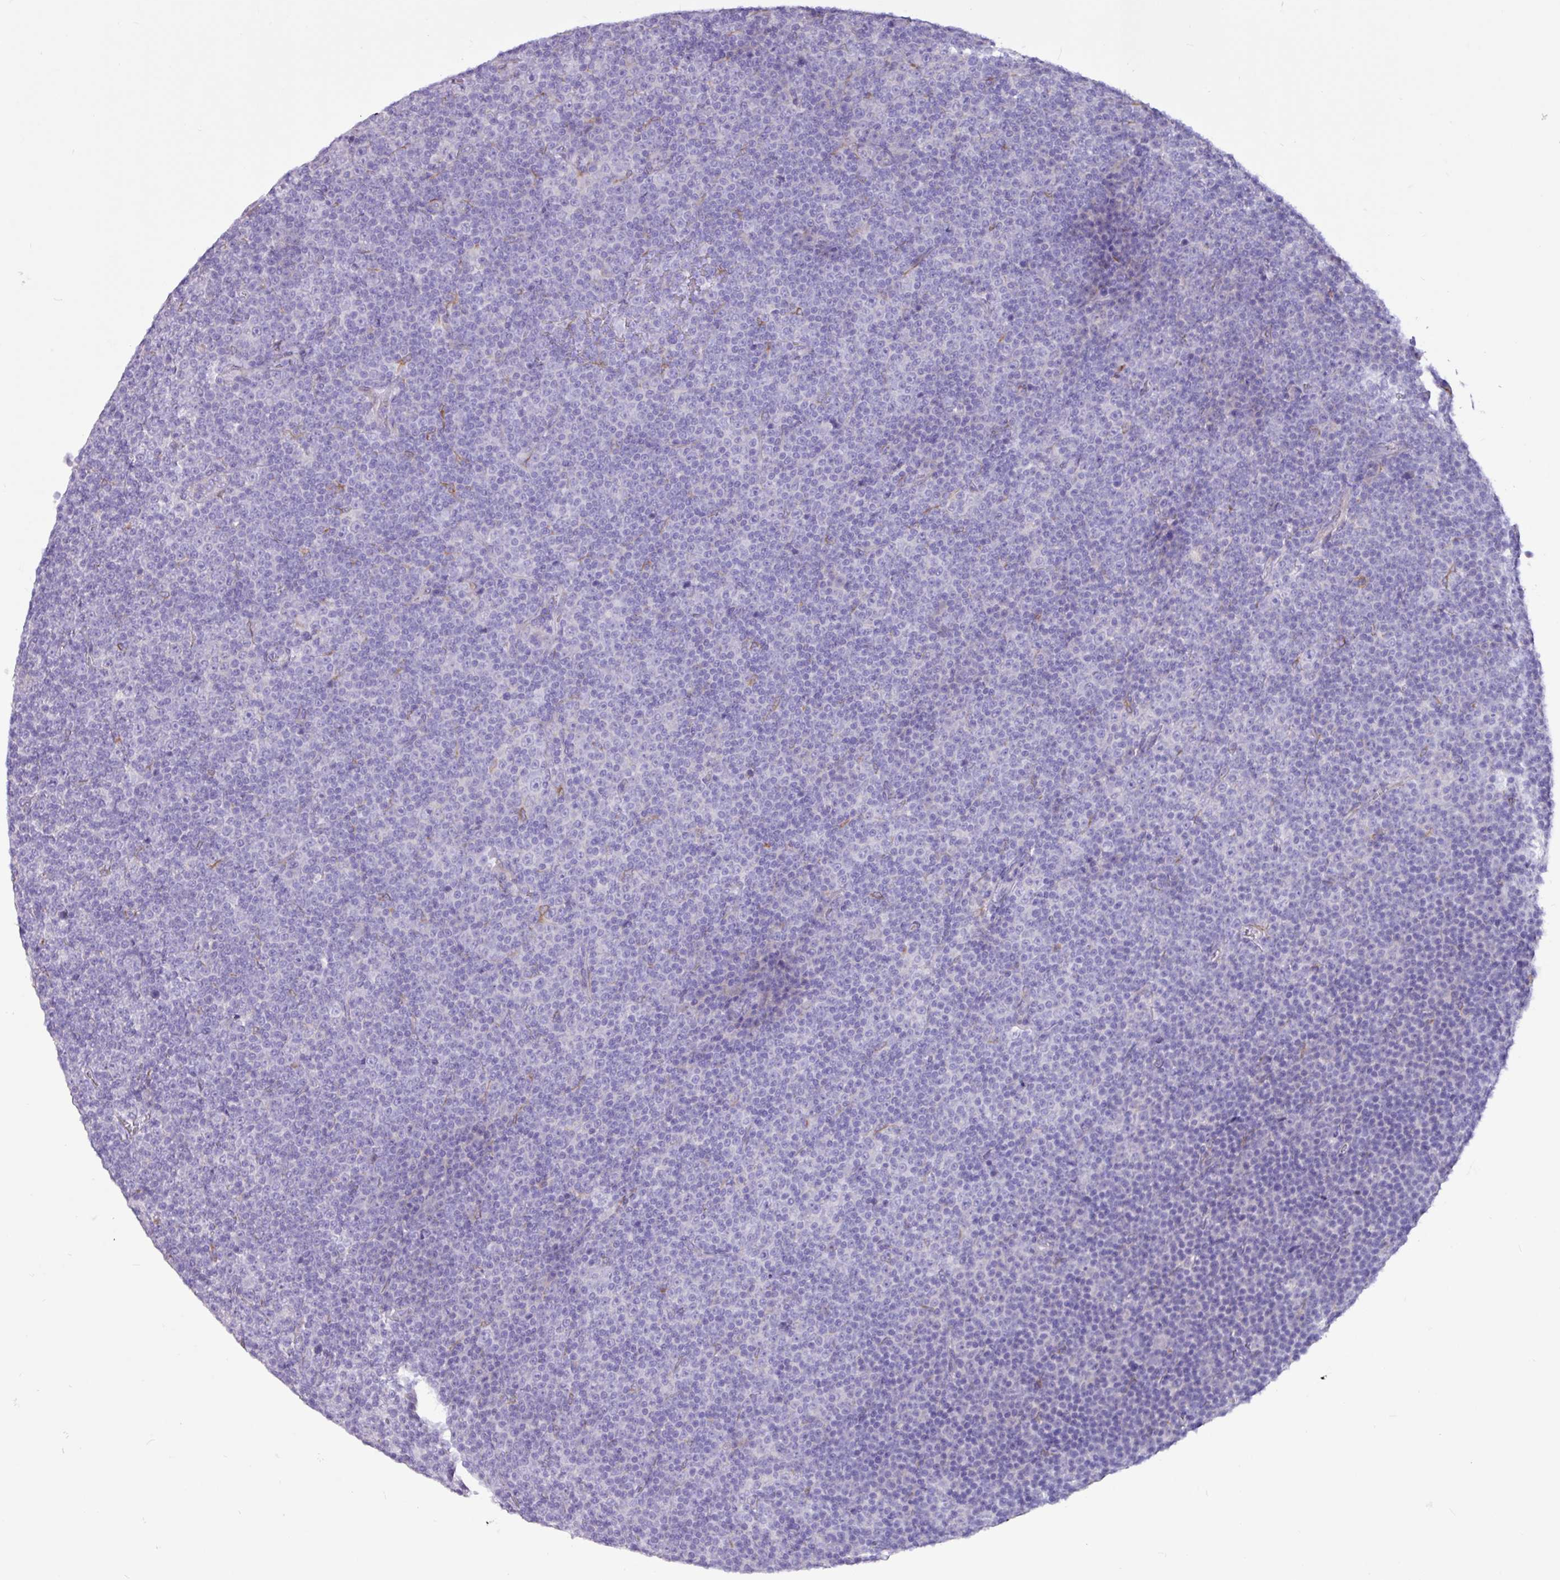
{"staining": {"intensity": "negative", "quantity": "none", "location": "none"}, "tissue": "lymphoma", "cell_type": "Tumor cells", "image_type": "cancer", "snomed": [{"axis": "morphology", "description": "Malignant lymphoma, non-Hodgkin's type, Low grade"}, {"axis": "topography", "description": "Lymph node"}], "caption": "DAB immunohistochemical staining of human low-grade malignant lymphoma, non-Hodgkin's type displays no significant expression in tumor cells.", "gene": "SLC38A1", "patient": {"sex": "female", "age": 67}}